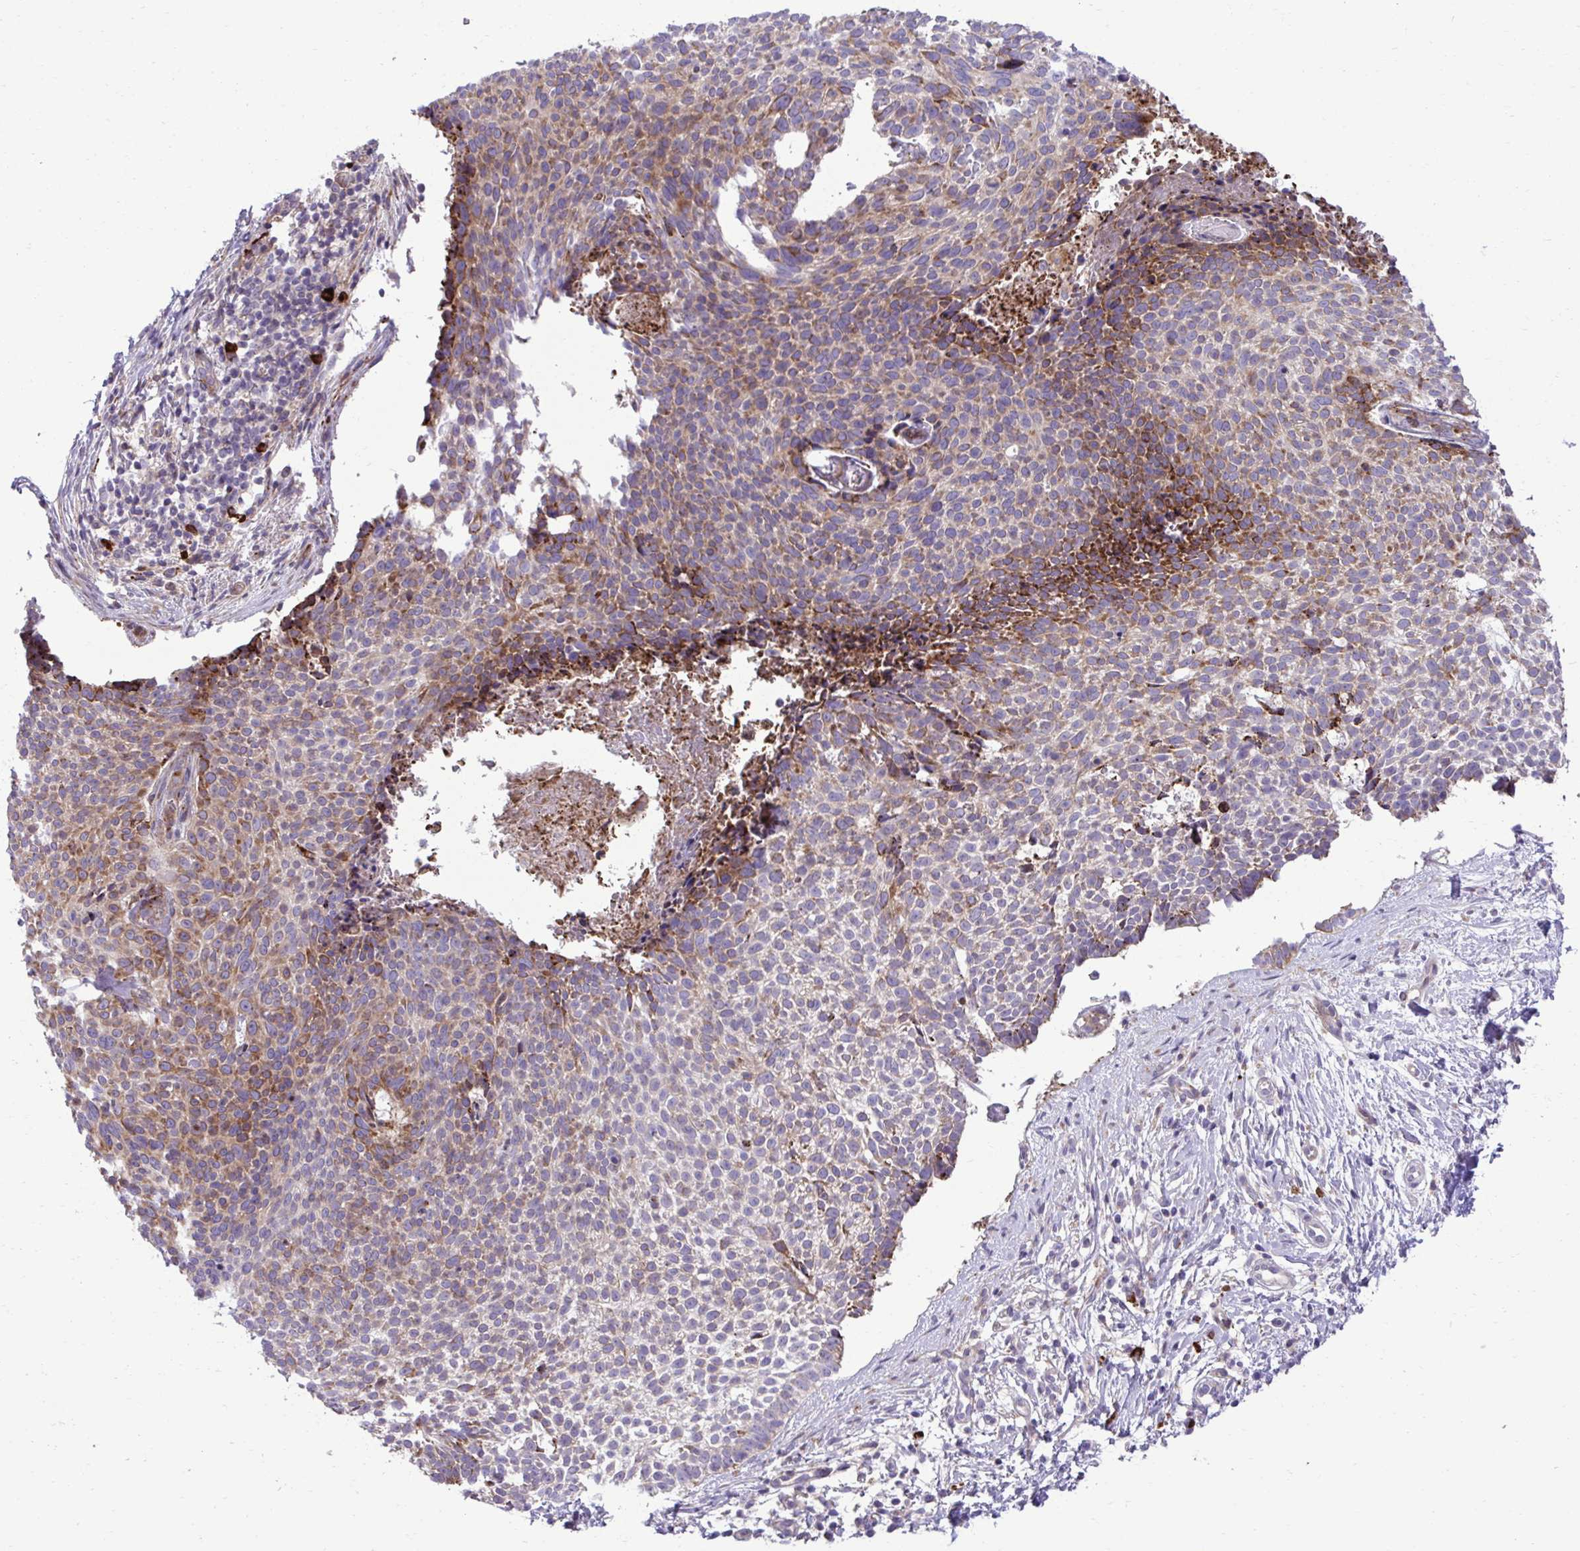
{"staining": {"intensity": "moderate", "quantity": "25%-75%", "location": "cytoplasmic/membranous"}, "tissue": "skin cancer", "cell_type": "Tumor cells", "image_type": "cancer", "snomed": [{"axis": "morphology", "description": "Basal cell carcinoma"}, {"axis": "topography", "description": "Skin"}, {"axis": "topography", "description": "Skin of back"}], "caption": "Skin cancer stained with DAB IHC displays medium levels of moderate cytoplasmic/membranous expression in approximately 25%-75% of tumor cells.", "gene": "LIMS1", "patient": {"sex": "male", "age": 81}}